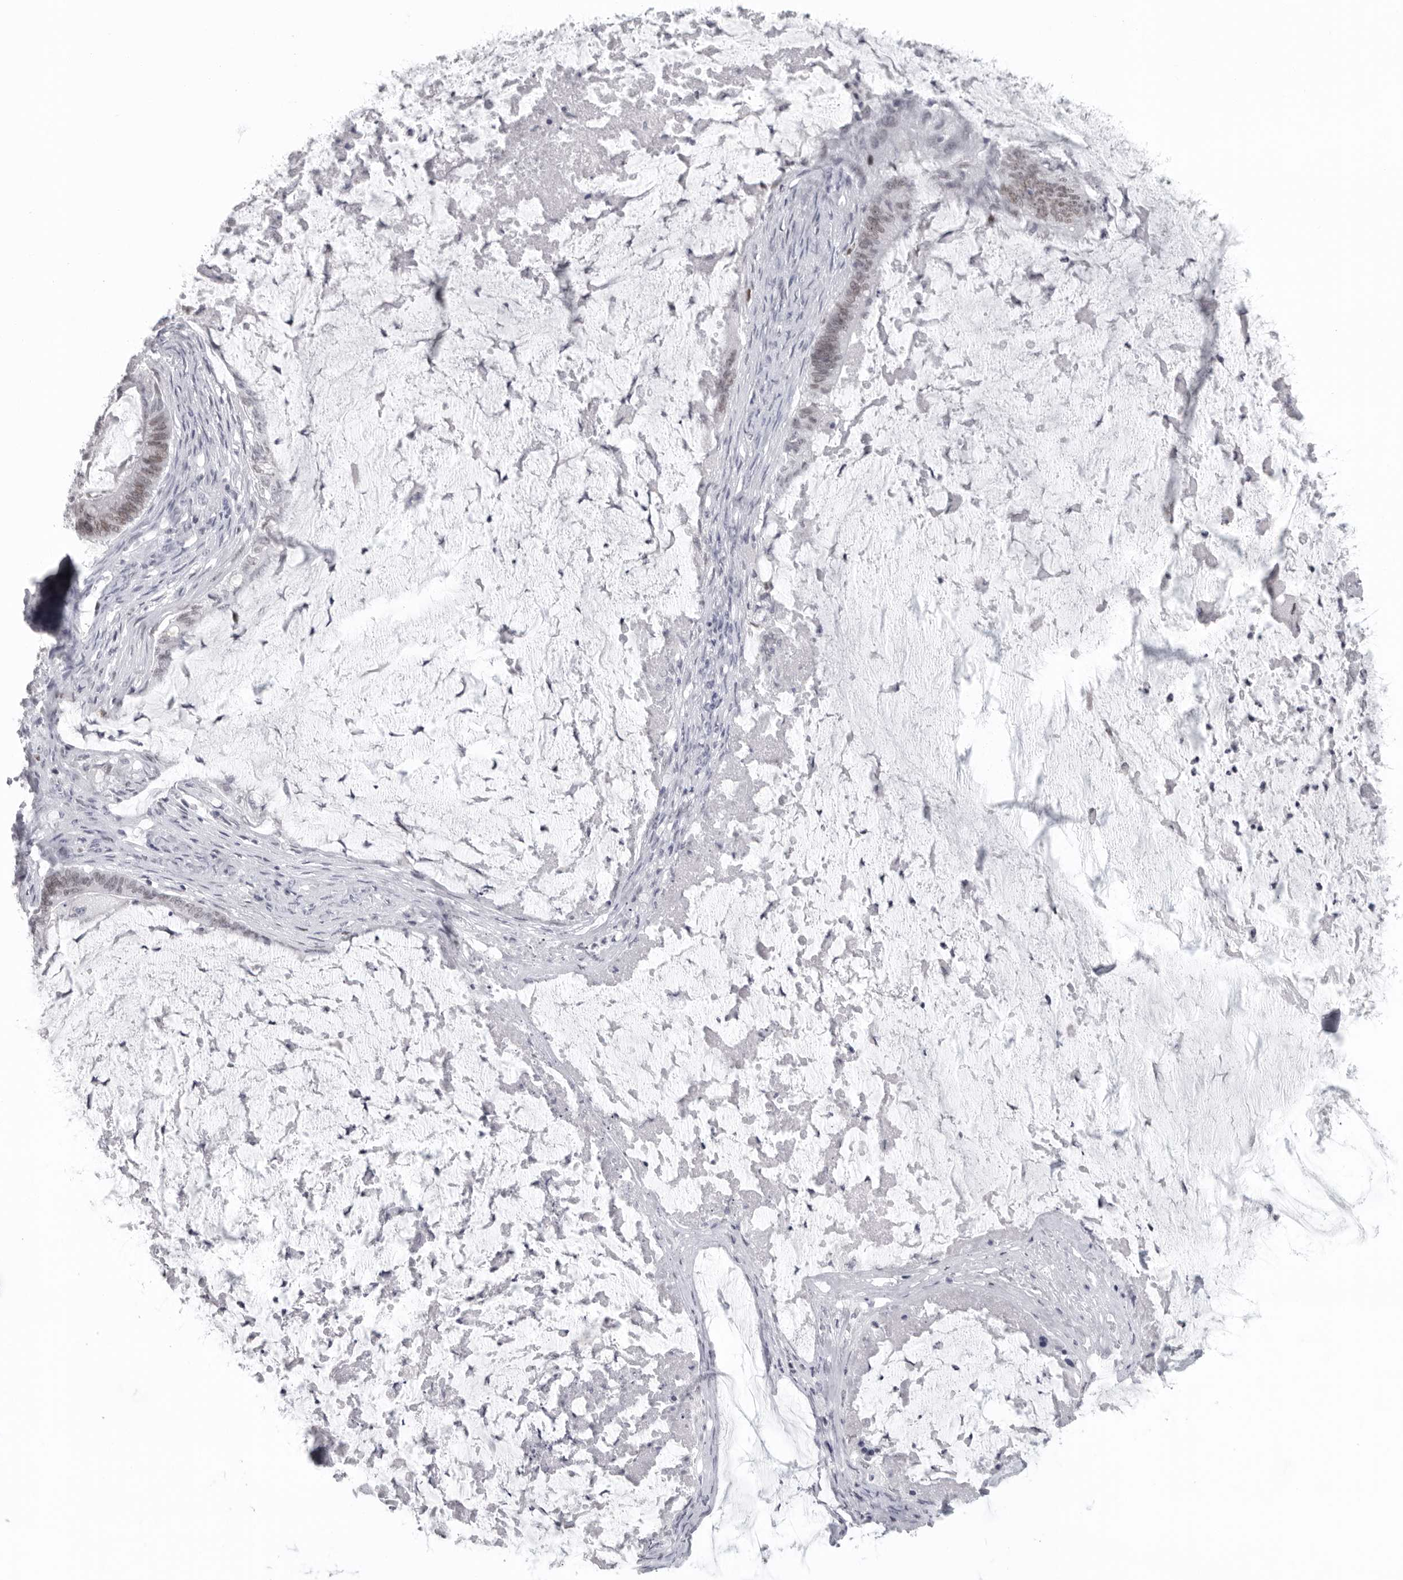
{"staining": {"intensity": "moderate", "quantity": ">75%", "location": "nuclear"}, "tissue": "ovarian cancer", "cell_type": "Tumor cells", "image_type": "cancer", "snomed": [{"axis": "morphology", "description": "Cystadenocarcinoma, mucinous, NOS"}, {"axis": "topography", "description": "Ovary"}], "caption": "Brown immunohistochemical staining in human ovarian cancer (mucinous cystadenocarcinoma) displays moderate nuclear expression in approximately >75% of tumor cells.", "gene": "SATB2", "patient": {"sex": "female", "age": 61}}